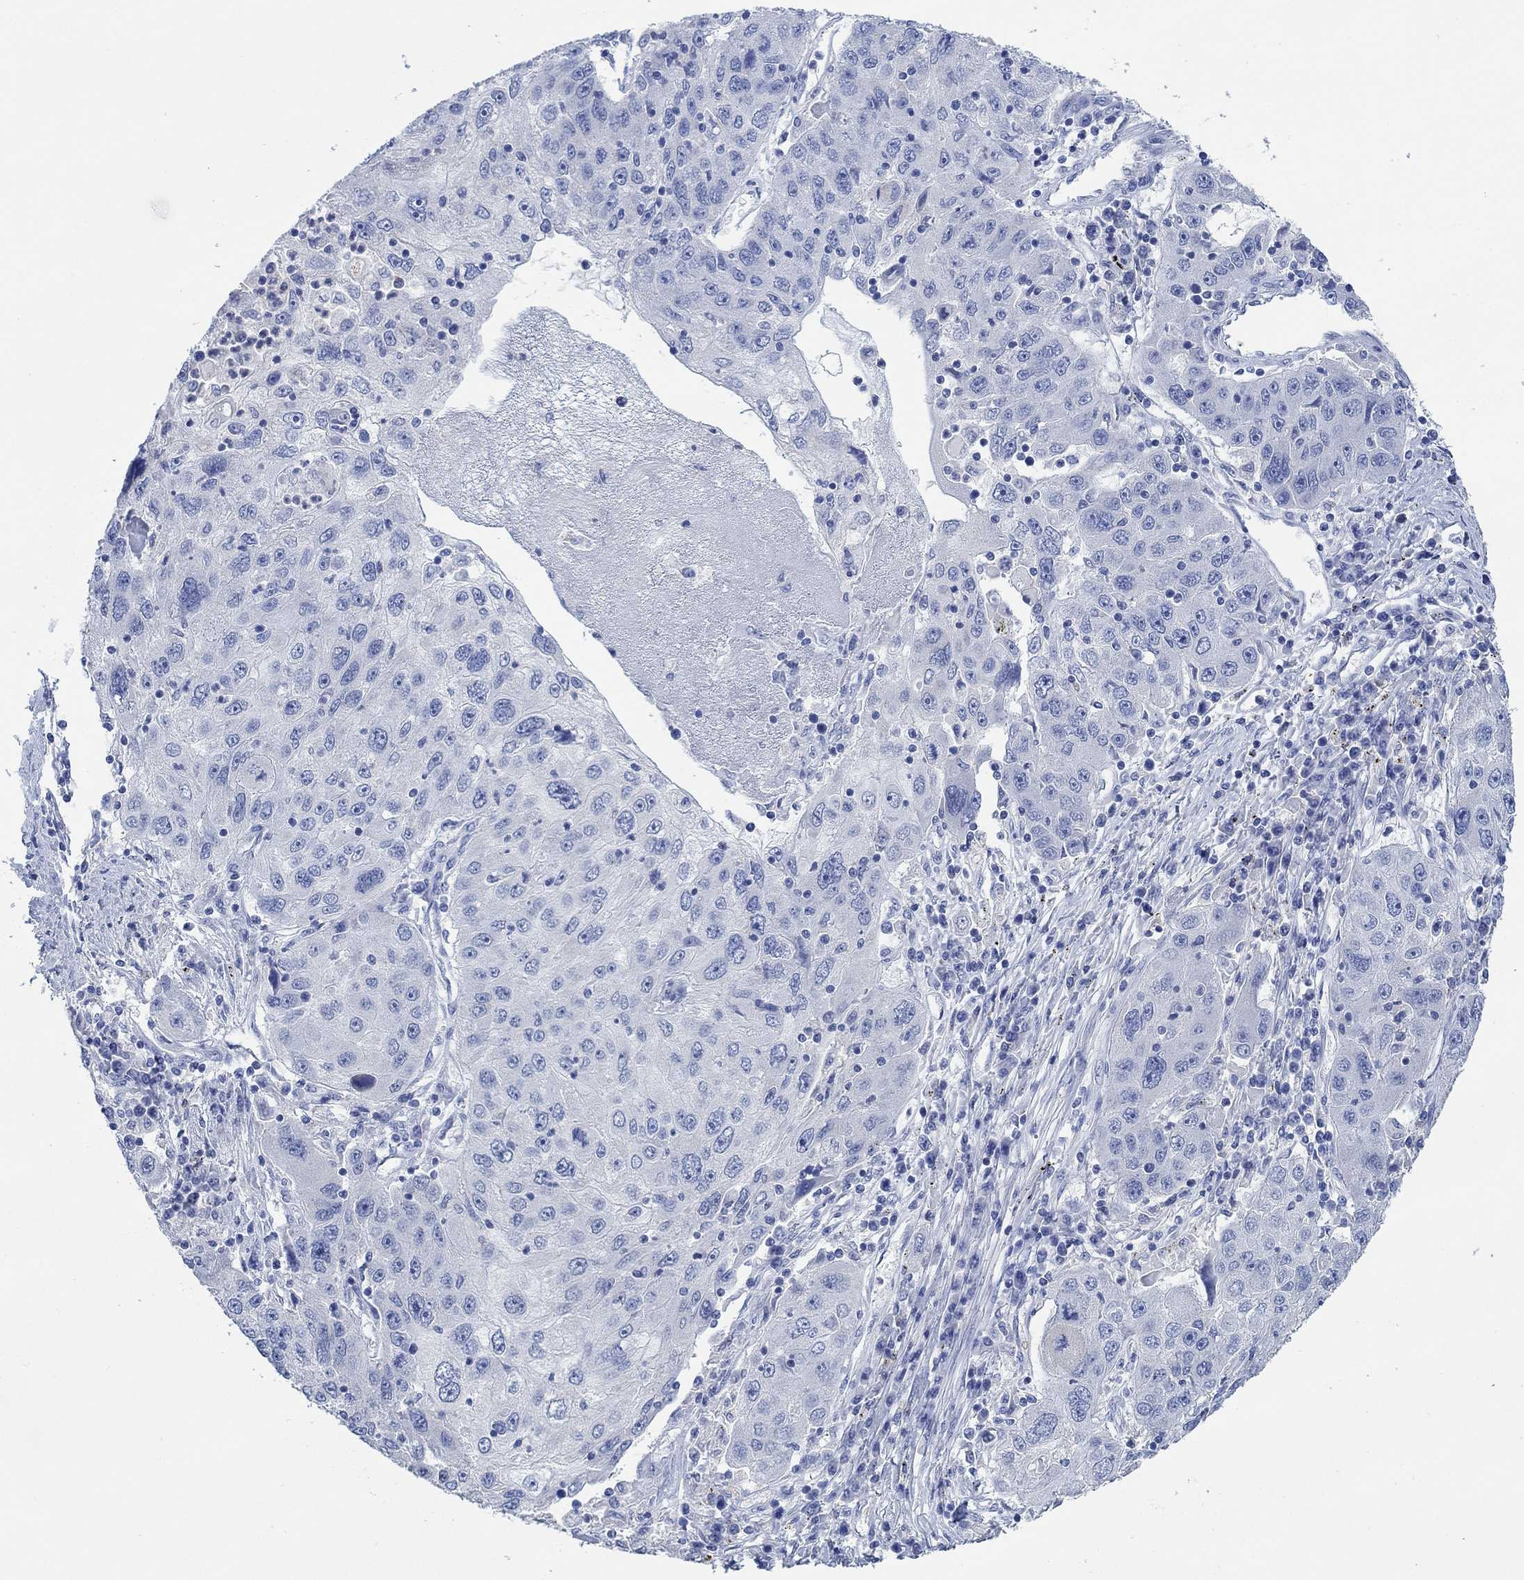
{"staining": {"intensity": "negative", "quantity": "none", "location": "none"}, "tissue": "stomach cancer", "cell_type": "Tumor cells", "image_type": "cancer", "snomed": [{"axis": "morphology", "description": "Adenocarcinoma, NOS"}, {"axis": "topography", "description": "Stomach"}], "caption": "A high-resolution histopathology image shows IHC staining of stomach adenocarcinoma, which exhibits no significant staining in tumor cells.", "gene": "PPP1R17", "patient": {"sex": "male", "age": 56}}